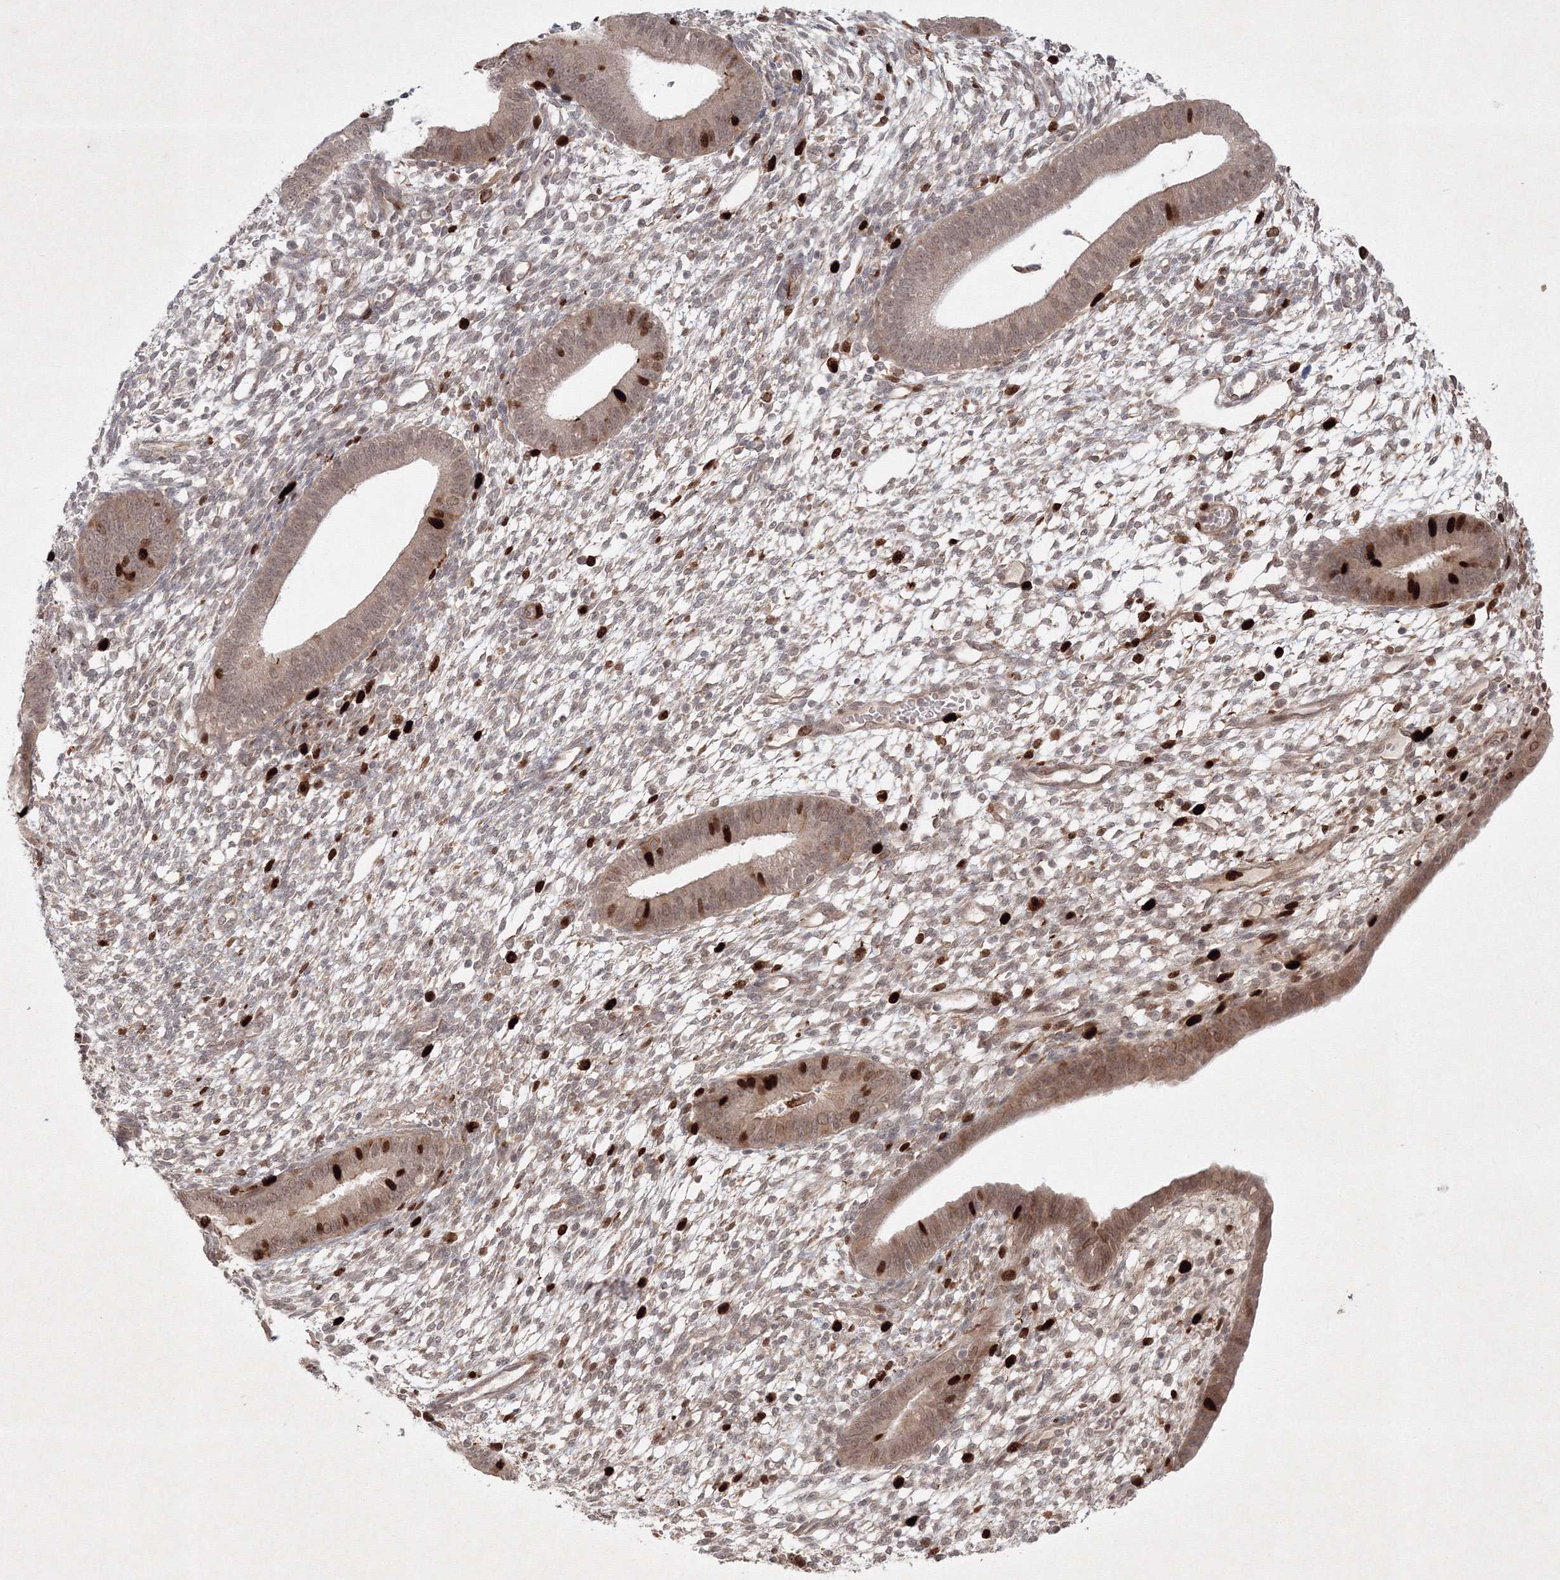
{"staining": {"intensity": "moderate", "quantity": "<25%", "location": "nuclear"}, "tissue": "endometrium", "cell_type": "Cells in endometrial stroma", "image_type": "normal", "snomed": [{"axis": "morphology", "description": "Normal tissue, NOS"}, {"axis": "topography", "description": "Endometrium"}], "caption": "Protein expression analysis of benign endometrium demonstrates moderate nuclear positivity in approximately <25% of cells in endometrial stroma. The protein of interest is stained brown, and the nuclei are stained in blue (DAB (3,3'-diaminobenzidine) IHC with brightfield microscopy, high magnification).", "gene": "KIF20A", "patient": {"sex": "female", "age": 46}}